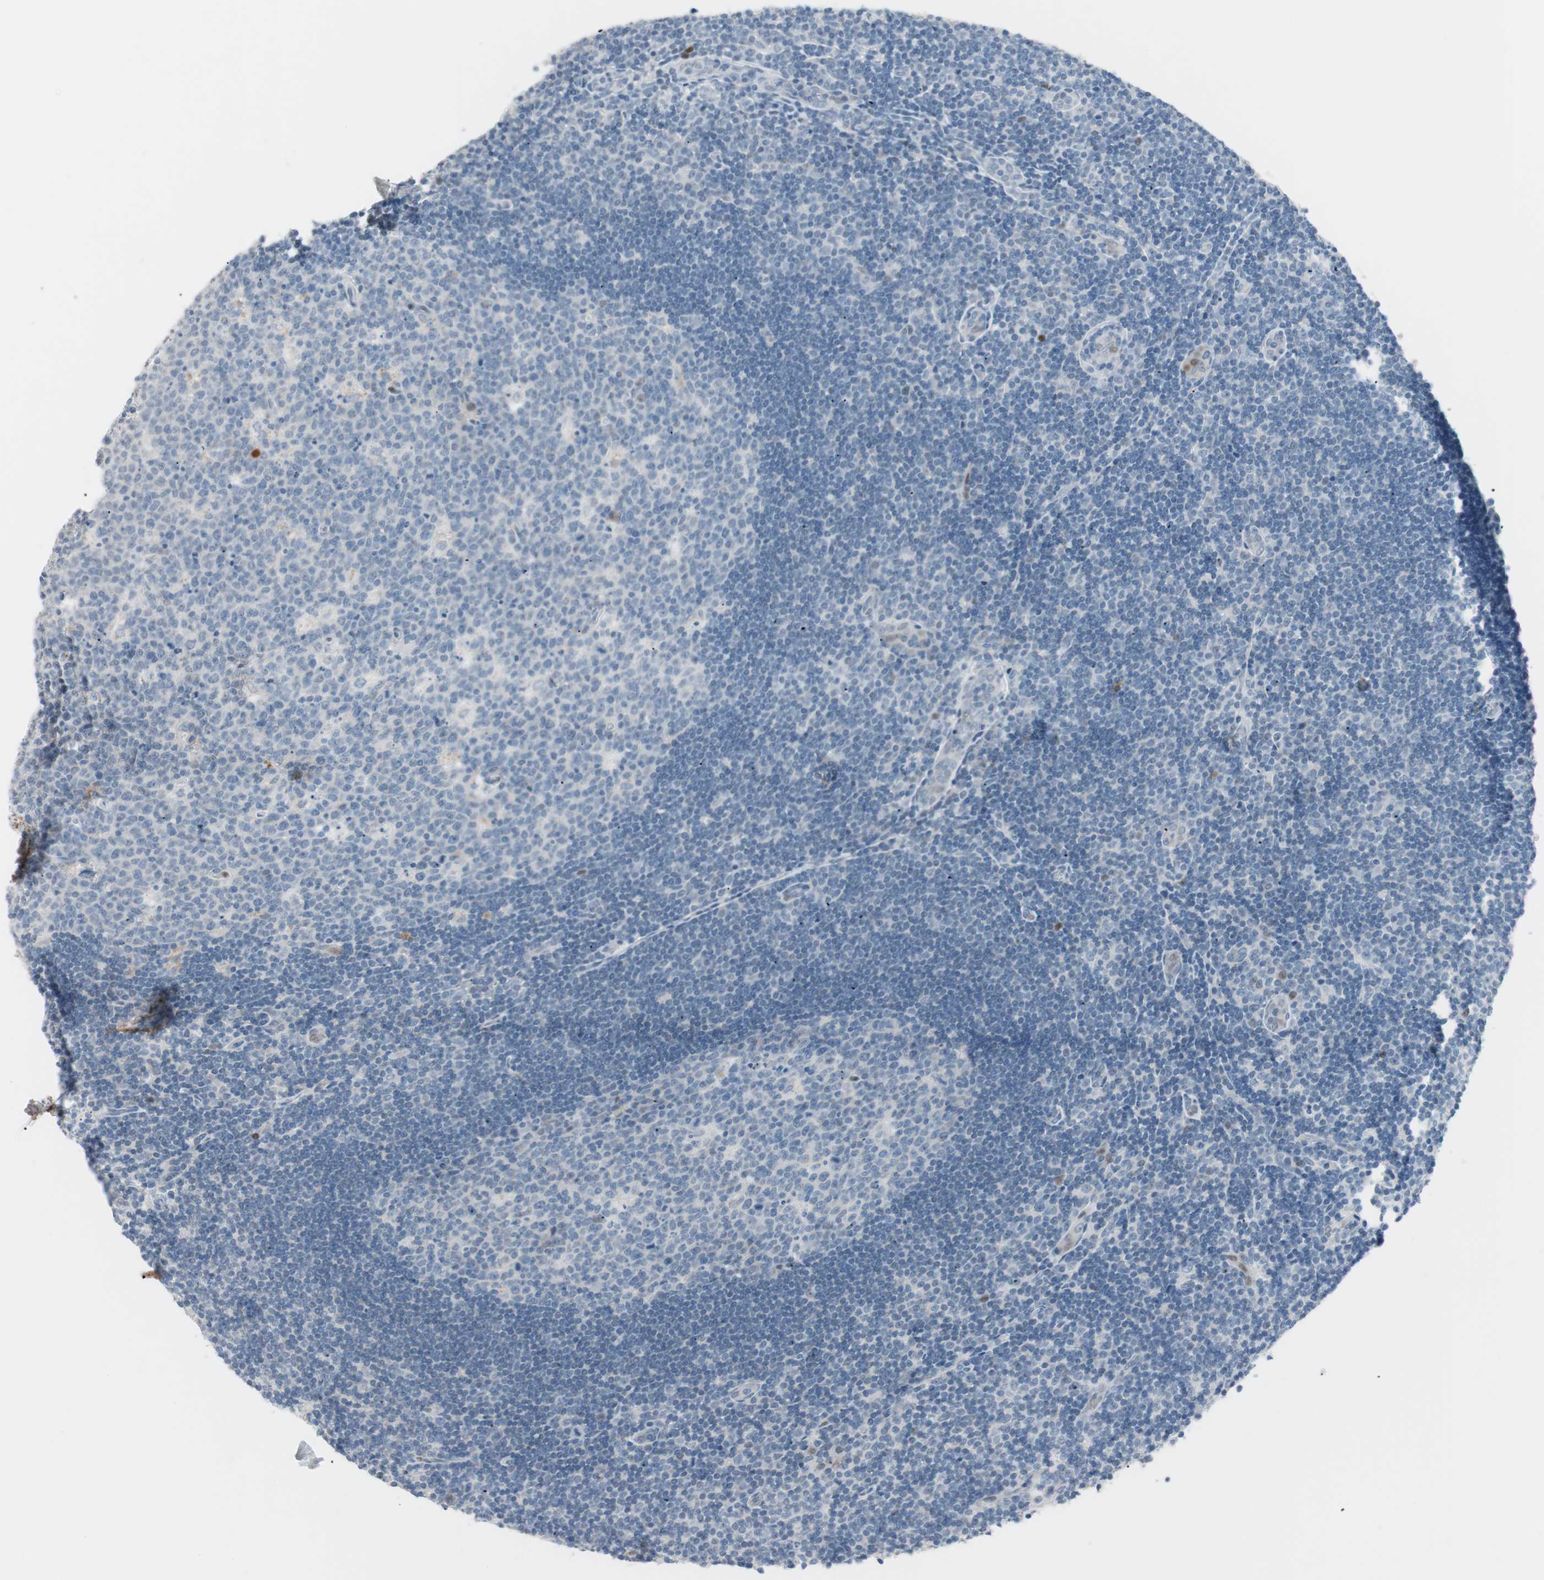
{"staining": {"intensity": "negative", "quantity": "none", "location": "none"}, "tissue": "lymph node", "cell_type": "Germinal center cells", "image_type": "normal", "snomed": [{"axis": "morphology", "description": "Normal tissue, NOS"}, {"axis": "topography", "description": "Lymph node"}, {"axis": "topography", "description": "Salivary gland"}], "caption": "The image displays no staining of germinal center cells in benign lymph node. (DAB IHC with hematoxylin counter stain).", "gene": "FOSL1", "patient": {"sex": "male", "age": 8}}